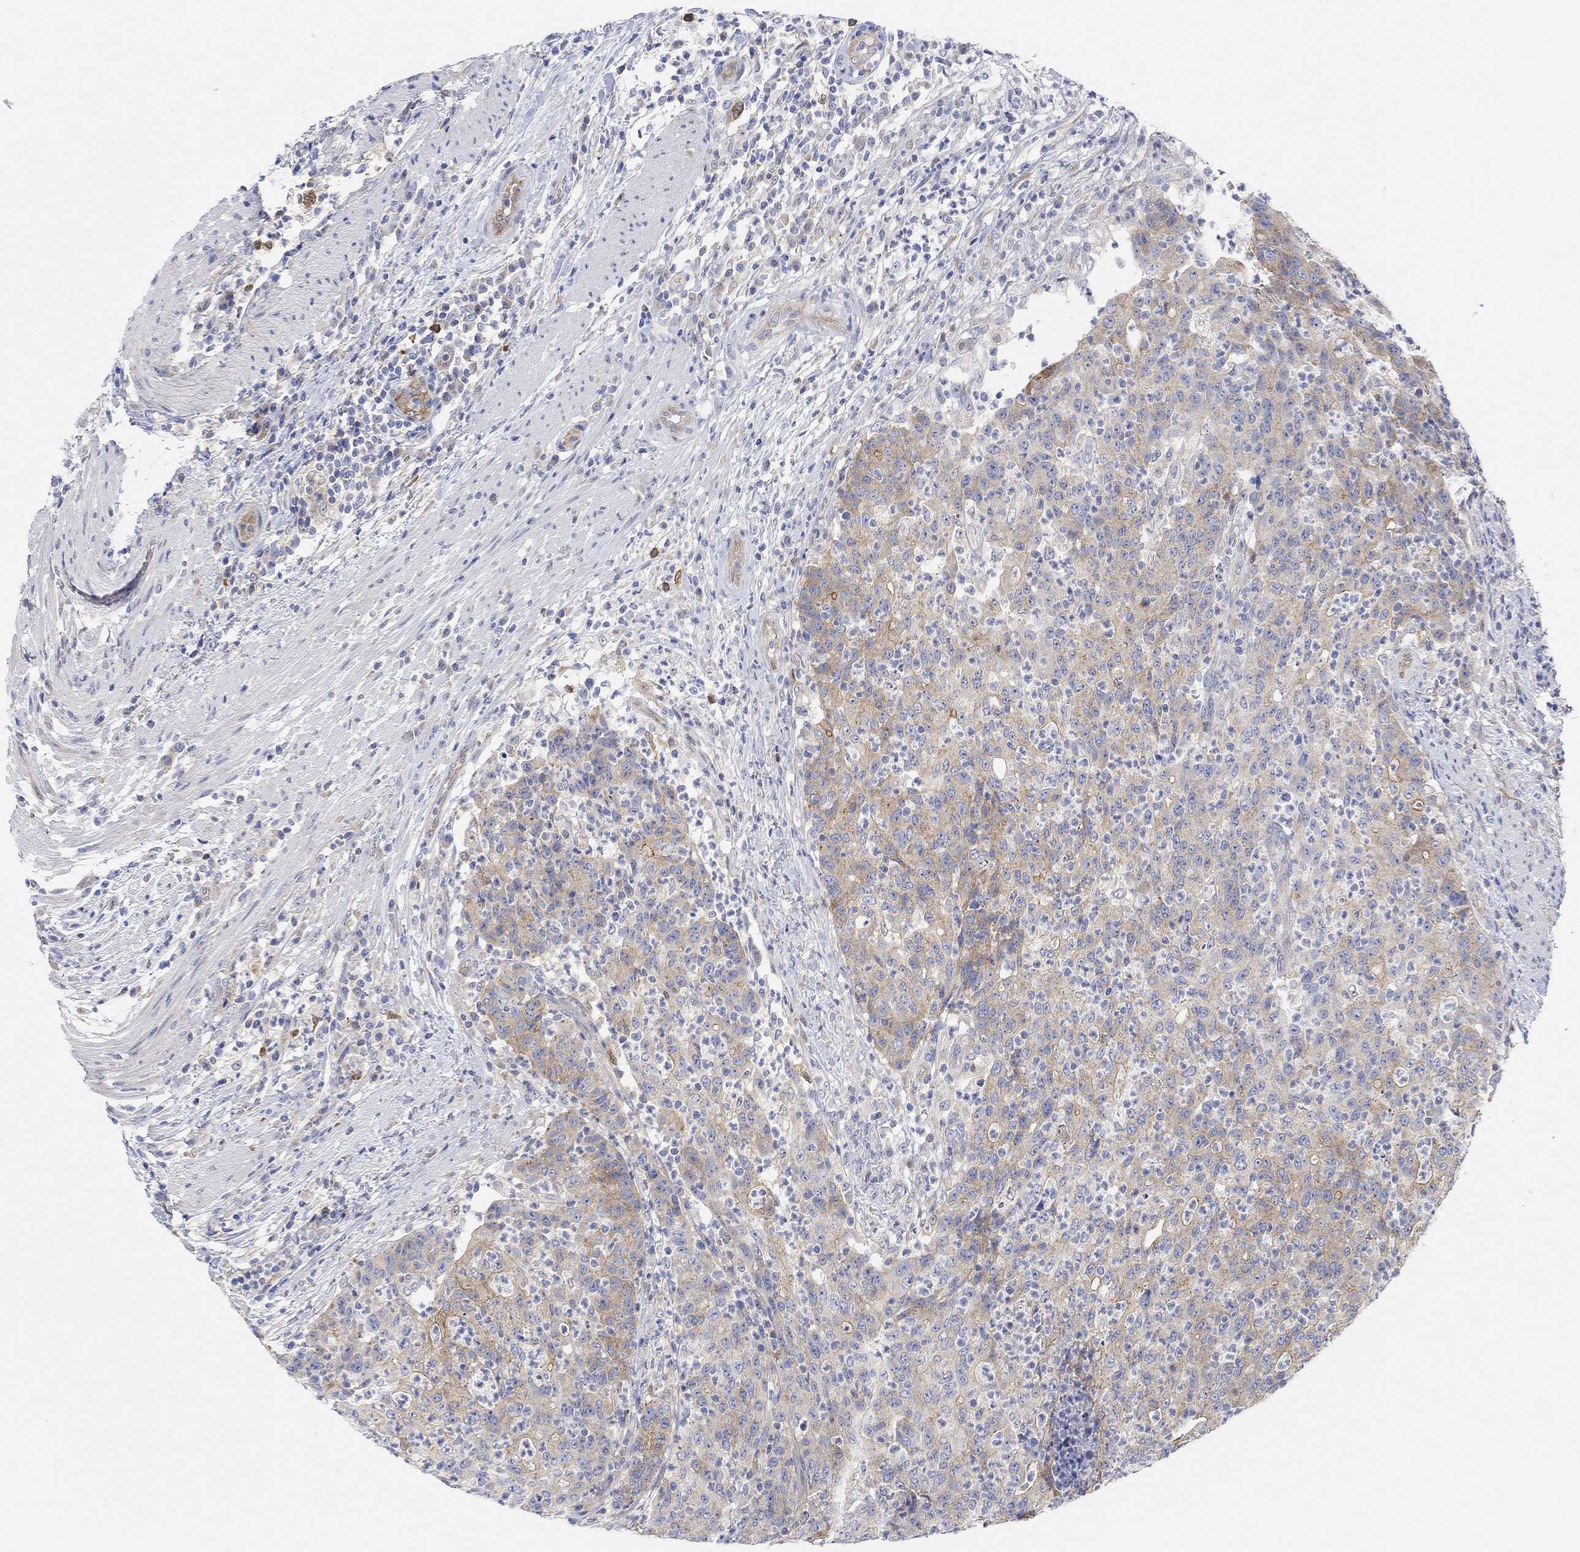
{"staining": {"intensity": "moderate", "quantity": "<25%", "location": "cytoplasmic/membranous"}, "tissue": "colorectal cancer", "cell_type": "Tumor cells", "image_type": "cancer", "snomed": [{"axis": "morphology", "description": "Adenocarcinoma, NOS"}, {"axis": "topography", "description": "Colon"}], "caption": "Protein staining displays moderate cytoplasmic/membranous expression in approximately <25% of tumor cells in colorectal adenocarcinoma.", "gene": "RGS1", "patient": {"sex": "male", "age": 70}}